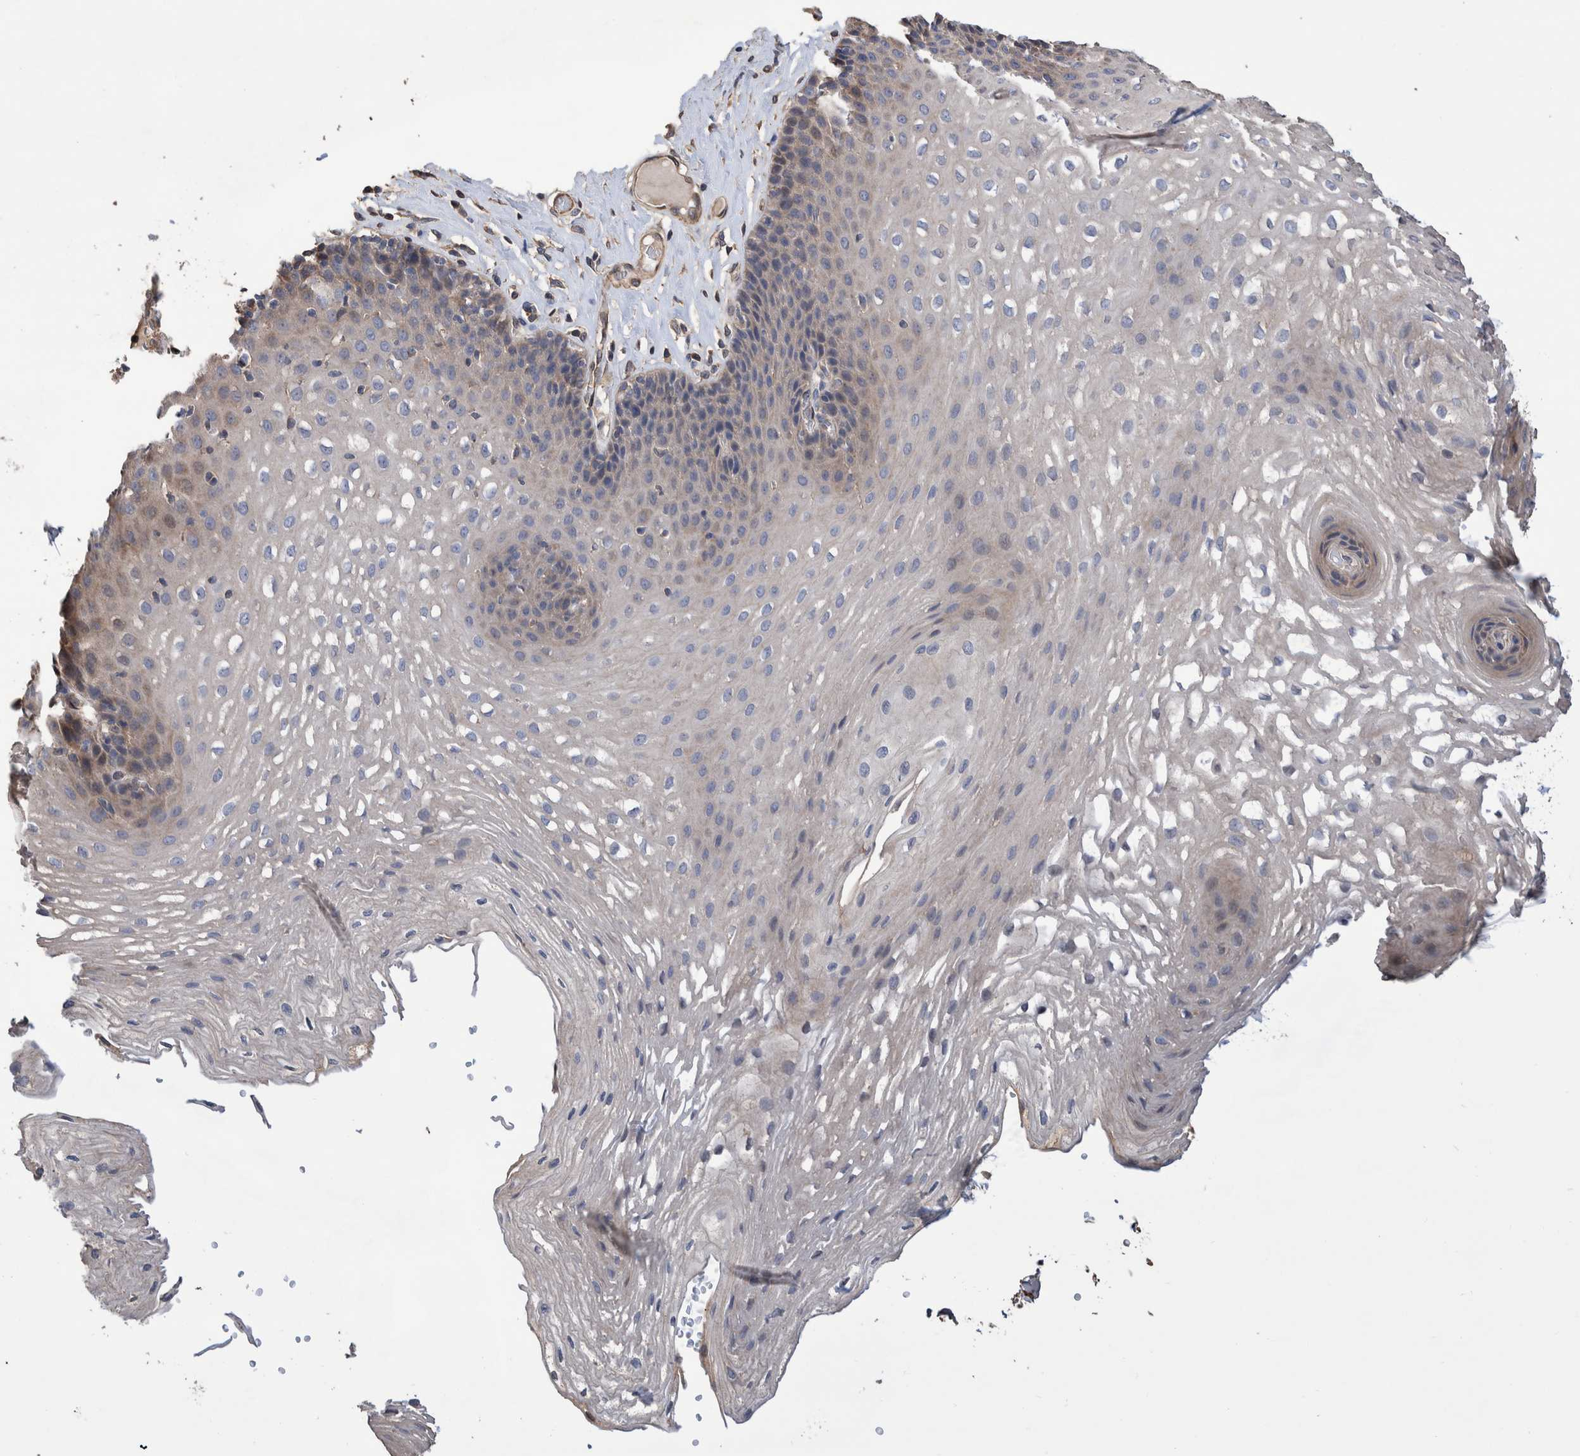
{"staining": {"intensity": "weak", "quantity": "<25%", "location": "cytoplasmic/membranous"}, "tissue": "esophagus", "cell_type": "Squamous epithelial cells", "image_type": "normal", "snomed": [{"axis": "morphology", "description": "Normal tissue, NOS"}, {"axis": "topography", "description": "Esophagus"}], "caption": "IHC image of benign esophagus: esophagus stained with DAB (3,3'-diaminobenzidine) displays no significant protein expression in squamous epithelial cells. (DAB immunohistochemistry visualized using brightfield microscopy, high magnification).", "gene": "SLC45A4", "patient": {"sex": "female", "age": 66}}